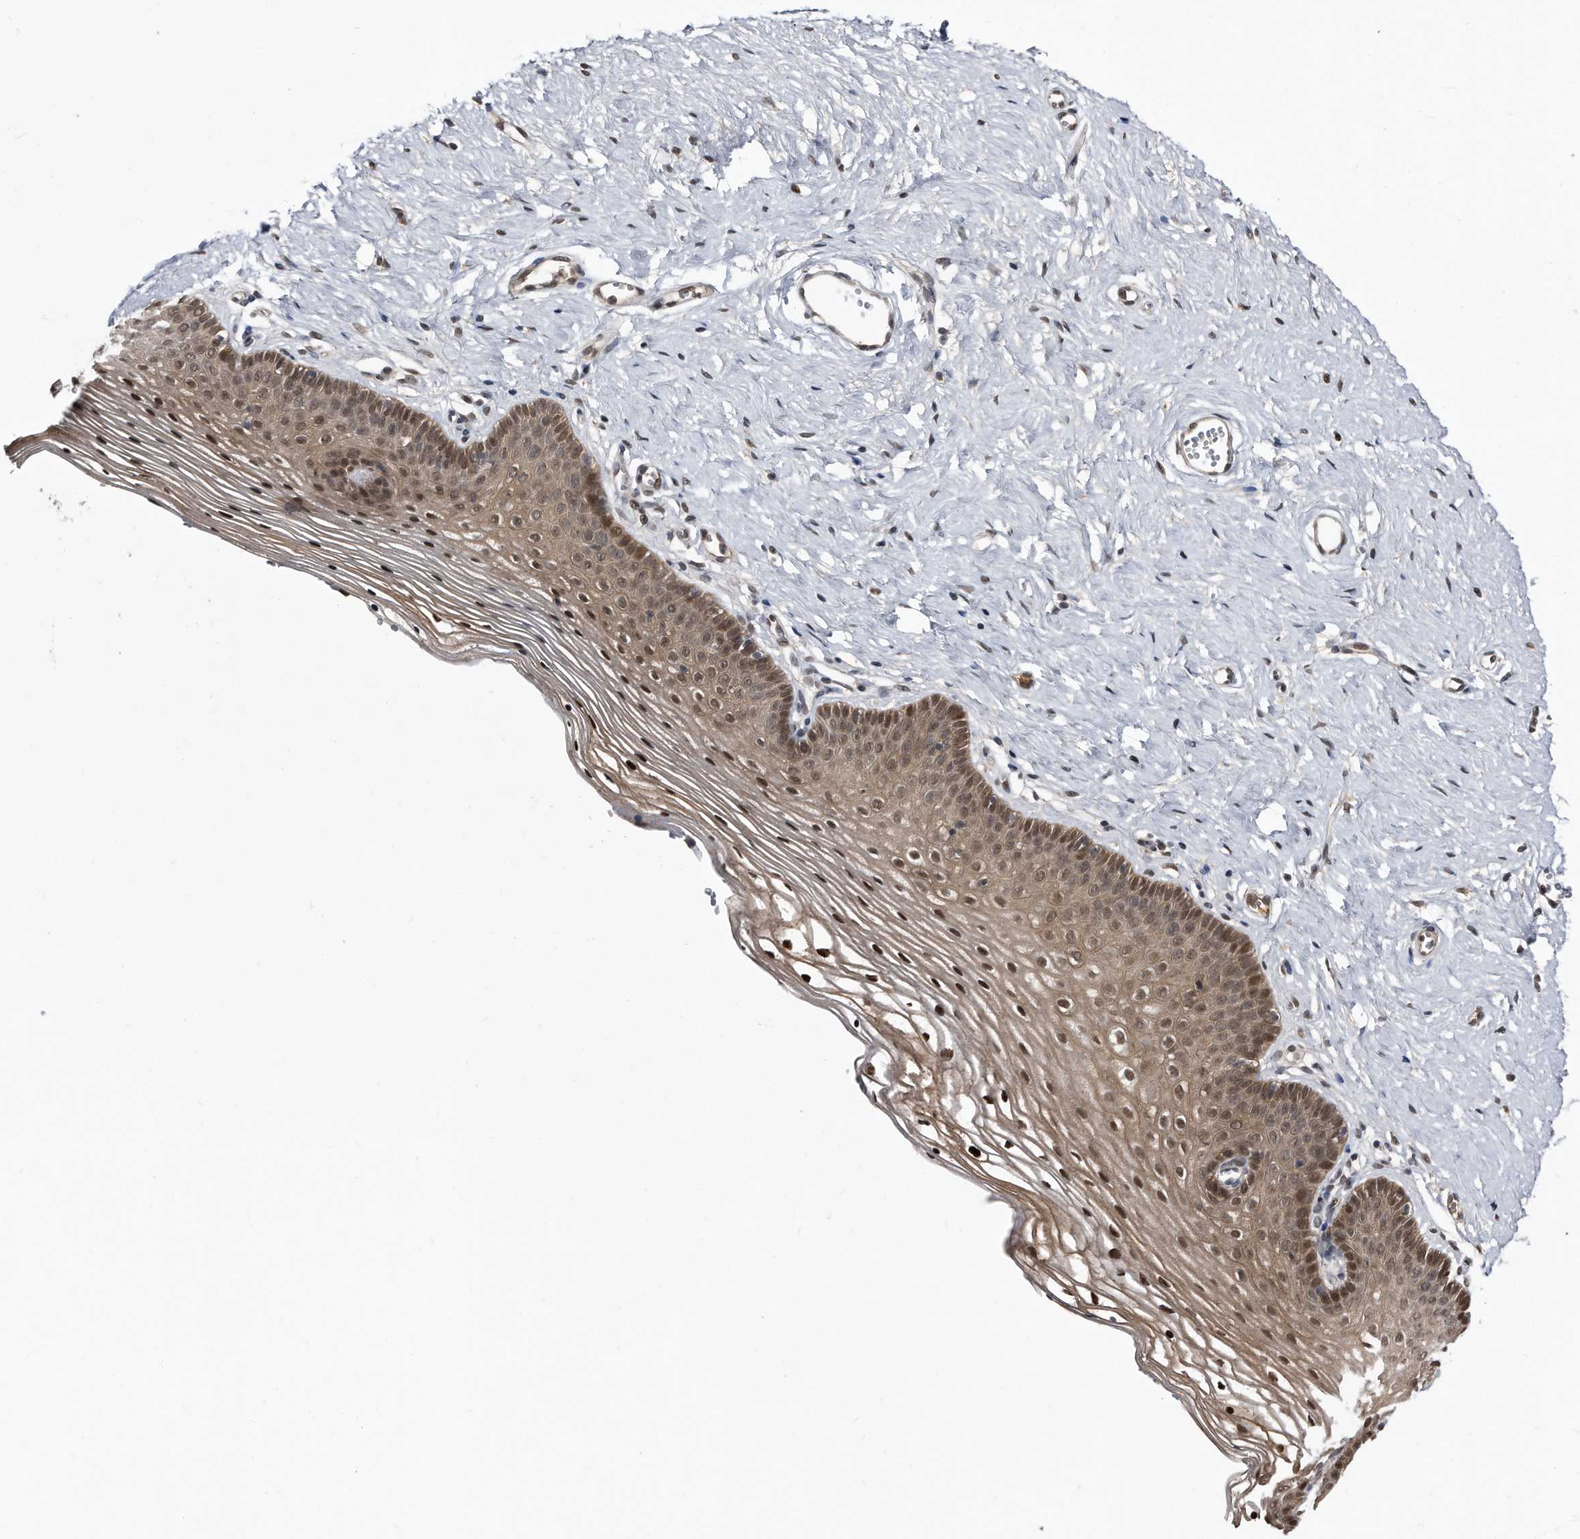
{"staining": {"intensity": "moderate", "quantity": ">75%", "location": "cytoplasmic/membranous,nuclear"}, "tissue": "vagina", "cell_type": "Squamous epithelial cells", "image_type": "normal", "snomed": [{"axis": "morphology", "description": "Normal tissue, NOS"}, {"axis": "topography", "description": "Vagina"}], "caption": "Squamous epithelial cells reveal medium levels of moderate cytoplasmic/membranous,nuclear expression in about >75% of cells in unremarkable human vagina. (DAB (3,3'-diaminobenzidine) = brown stain, brightfield microscopy at high magnification).", "gene": "RAD23B", "patient": {"sex": "female", "age": 32}}